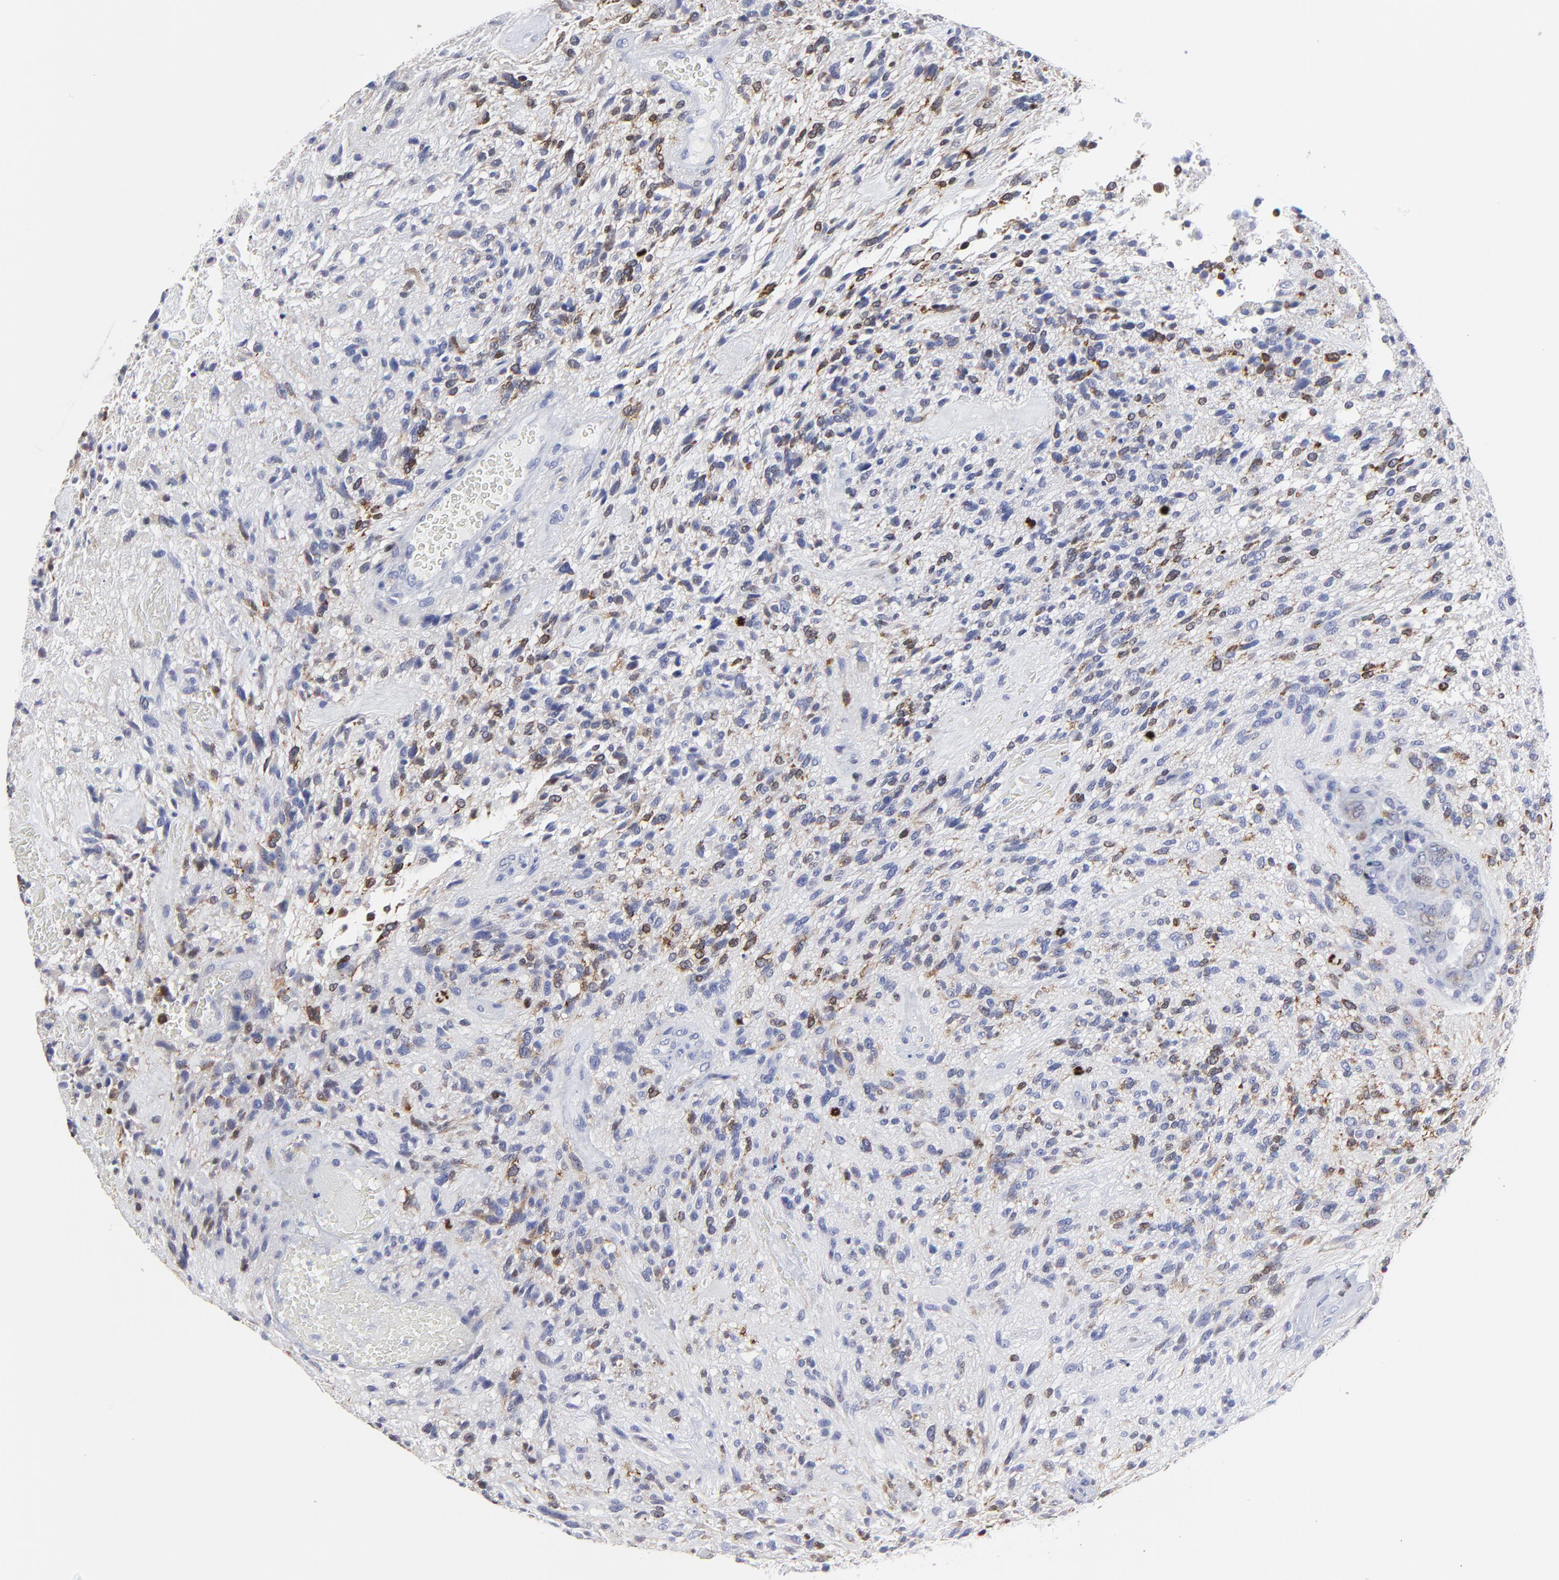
{"staining": {"intensity": "moderate", "quantity": "<25%", "location": "cytoplasmic/membranous,nuclear"}, "tissue": "glioma", "cell_type": "Tumor cells", "image_type": "cancer", "snomed": [{"axis": "morphology", "description": "Normal tissue, NOS"}, {"axis": "morphology", "description": "Glioma, malignant, High grade"}, {"axis": "topography", "description": "Cerebral cortex"}], "caption": "Immunohistochemistry photomicrograph of glioma stained for a protein (brown), which demonstrates low levels of moderate cytoplasmic/membranous and nuclear positivity in approximately <25% of tumor cells.", "gene": "NCAPH", "patient": {"sex": "male", "age": 75}}